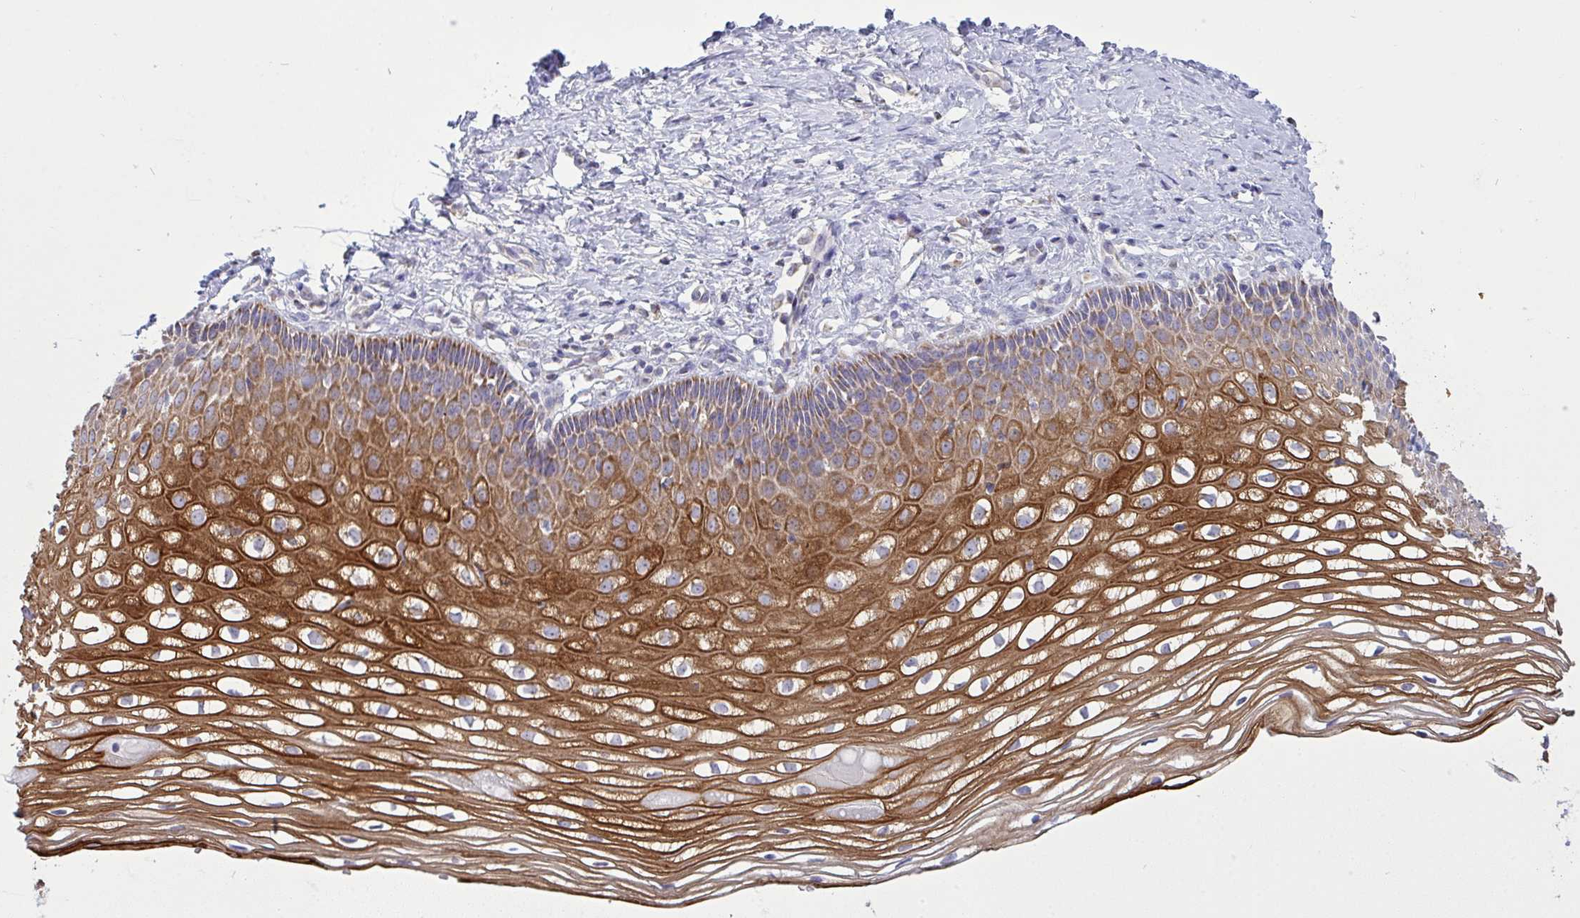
{"staining": {"intensity": "moderate", "quantity": ">75%", "location": "cytoplasmic/membranous"}, "tissue": "cervix", "cell_type": "Glandular cells", "image_type": "normal", "snomed": [{"axis": "morphology", "description": "Normal tissue, NOS"}, {"axis": "topography", "description": "Cervix"}], "caption": "An IHC histopathology image of normal tissue is shown. Protein staining in brown highlights moderate cytoplasmic/membranous positivity in cervix within glandular cells. The staining was performed using DAB (3,3'-diaminobenzidine), with brown indicating positive protein expression. Nuclei are stained blue with hematoxylin.", "gene": "NDUFA7", "patient": {"sex": "female", "age": 36}}